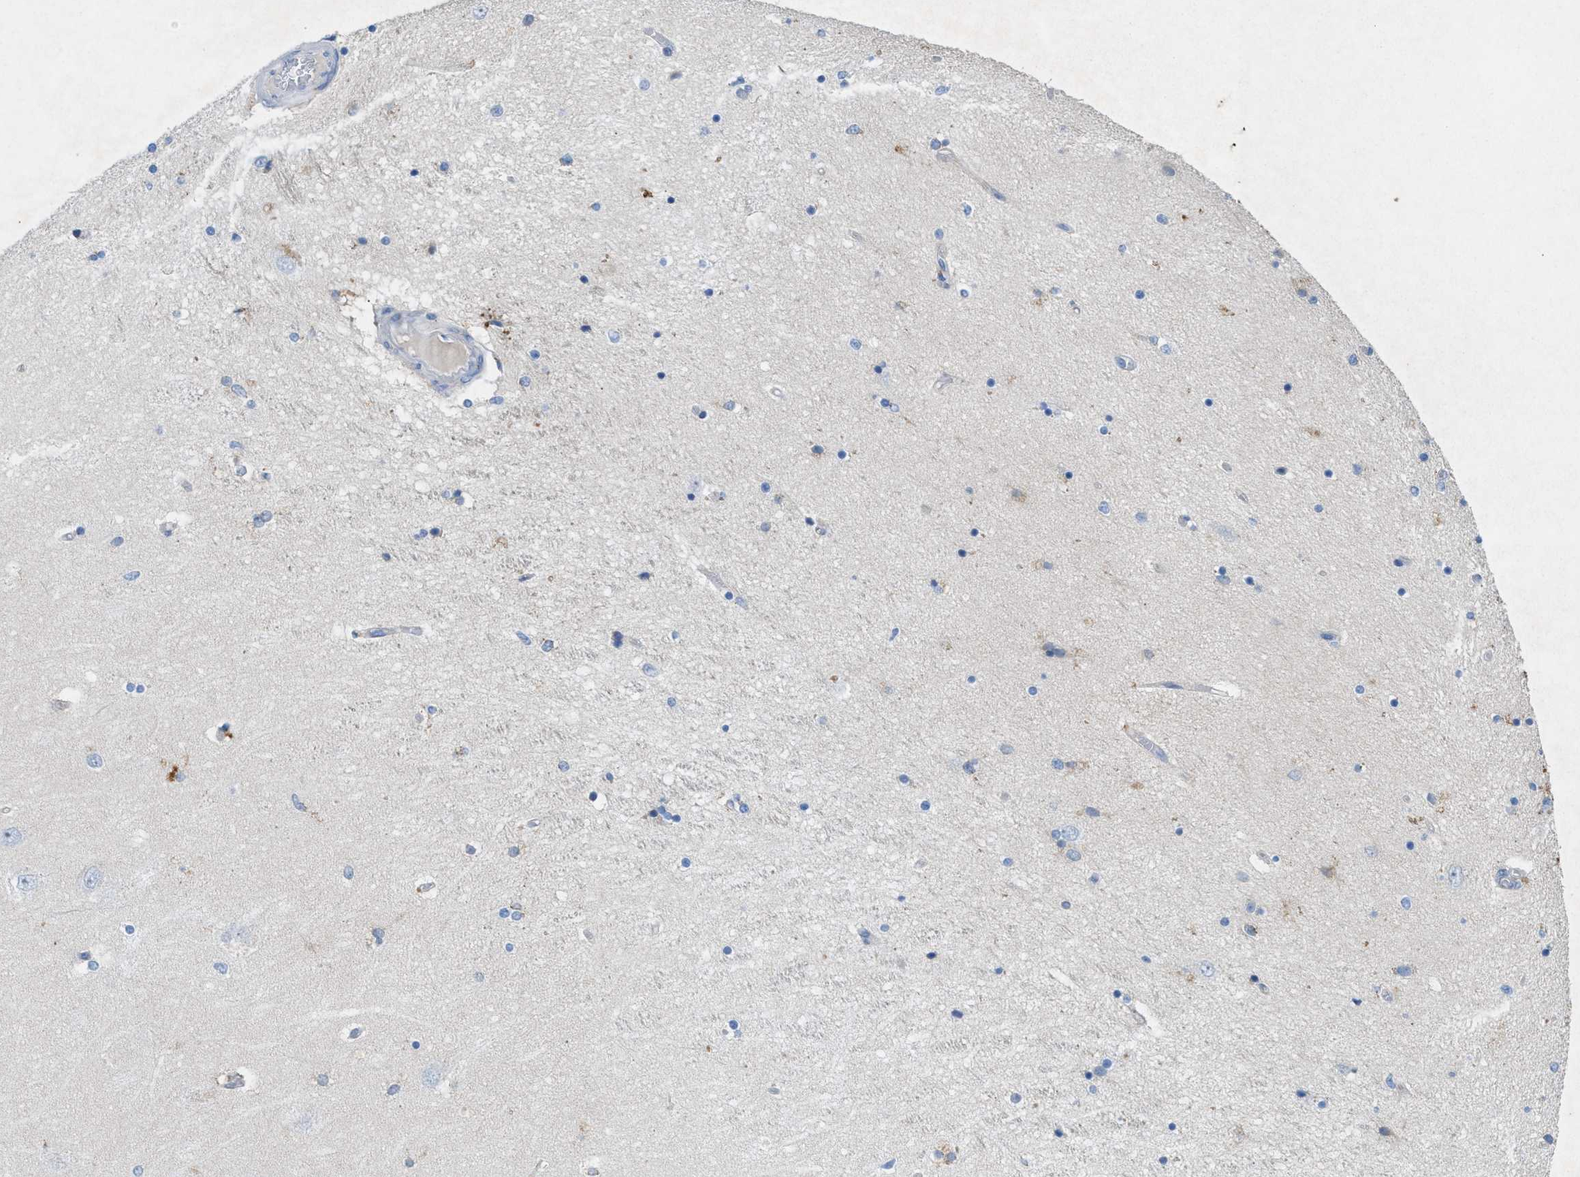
{"staining": {"intensity": "negative", "quantity": "none", "location": "none"}, "tissue": "hippocampus", "cell_type": "Glial cells", "image_type": "normal", "snomed": [{"axis": "morphology", "description": "Normal tissue, NOS"}, {"axis": "topography", "description": "Hippocampus"}], "caption": "High magnification brightfield microscopy of benign hippocampus stained with DAB (brown) and counterstained with hematoxylin (blue): glial cells show no significant staining. (IHC, brightfield microscopy, high magnification).", "gene": "CKLF", "patient": {"sex": "female", "age": 54}}